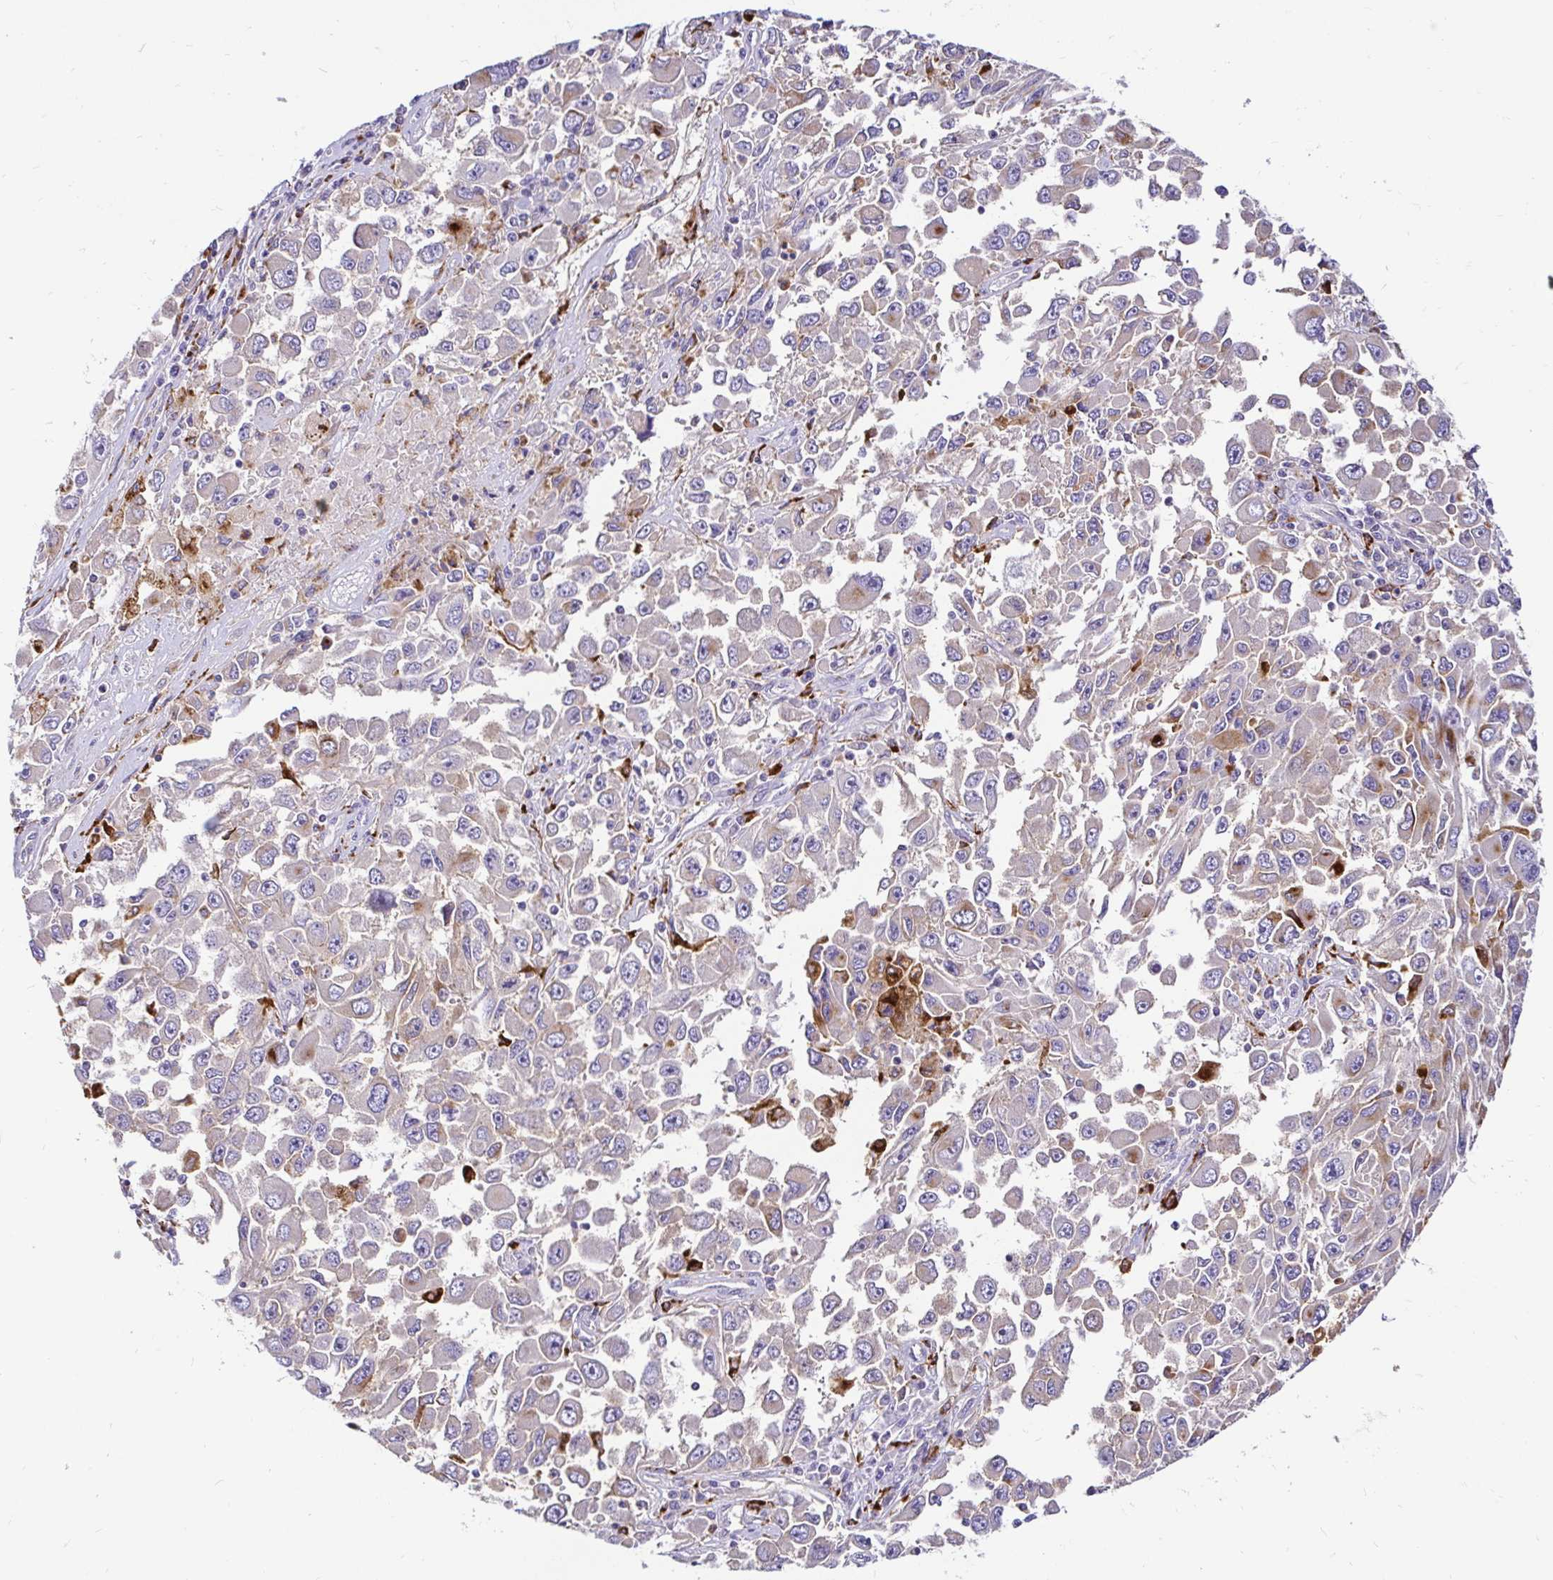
{"staining": {"intensity": "moderate", "quantity": "<25%", "location": "cytoplasmic/membranous"}, "tissue": "melanoma", "cell_type": "Tumor cells", "image_type": "cancer", "snomed": [{"axis": "morphology", "description": "Malignant melanoma, Metastatic site"}, {"axis": "topography", "description": "Lymph node"}], "caption": "About <25% of tumor cells in human melanoma demonstrate moderate cytoplasmic/membranous protein staining as visualized by brown immunohistochemical staining.", "gene": "FUCA1", "patient": {"sex": "female", "age": 67}}